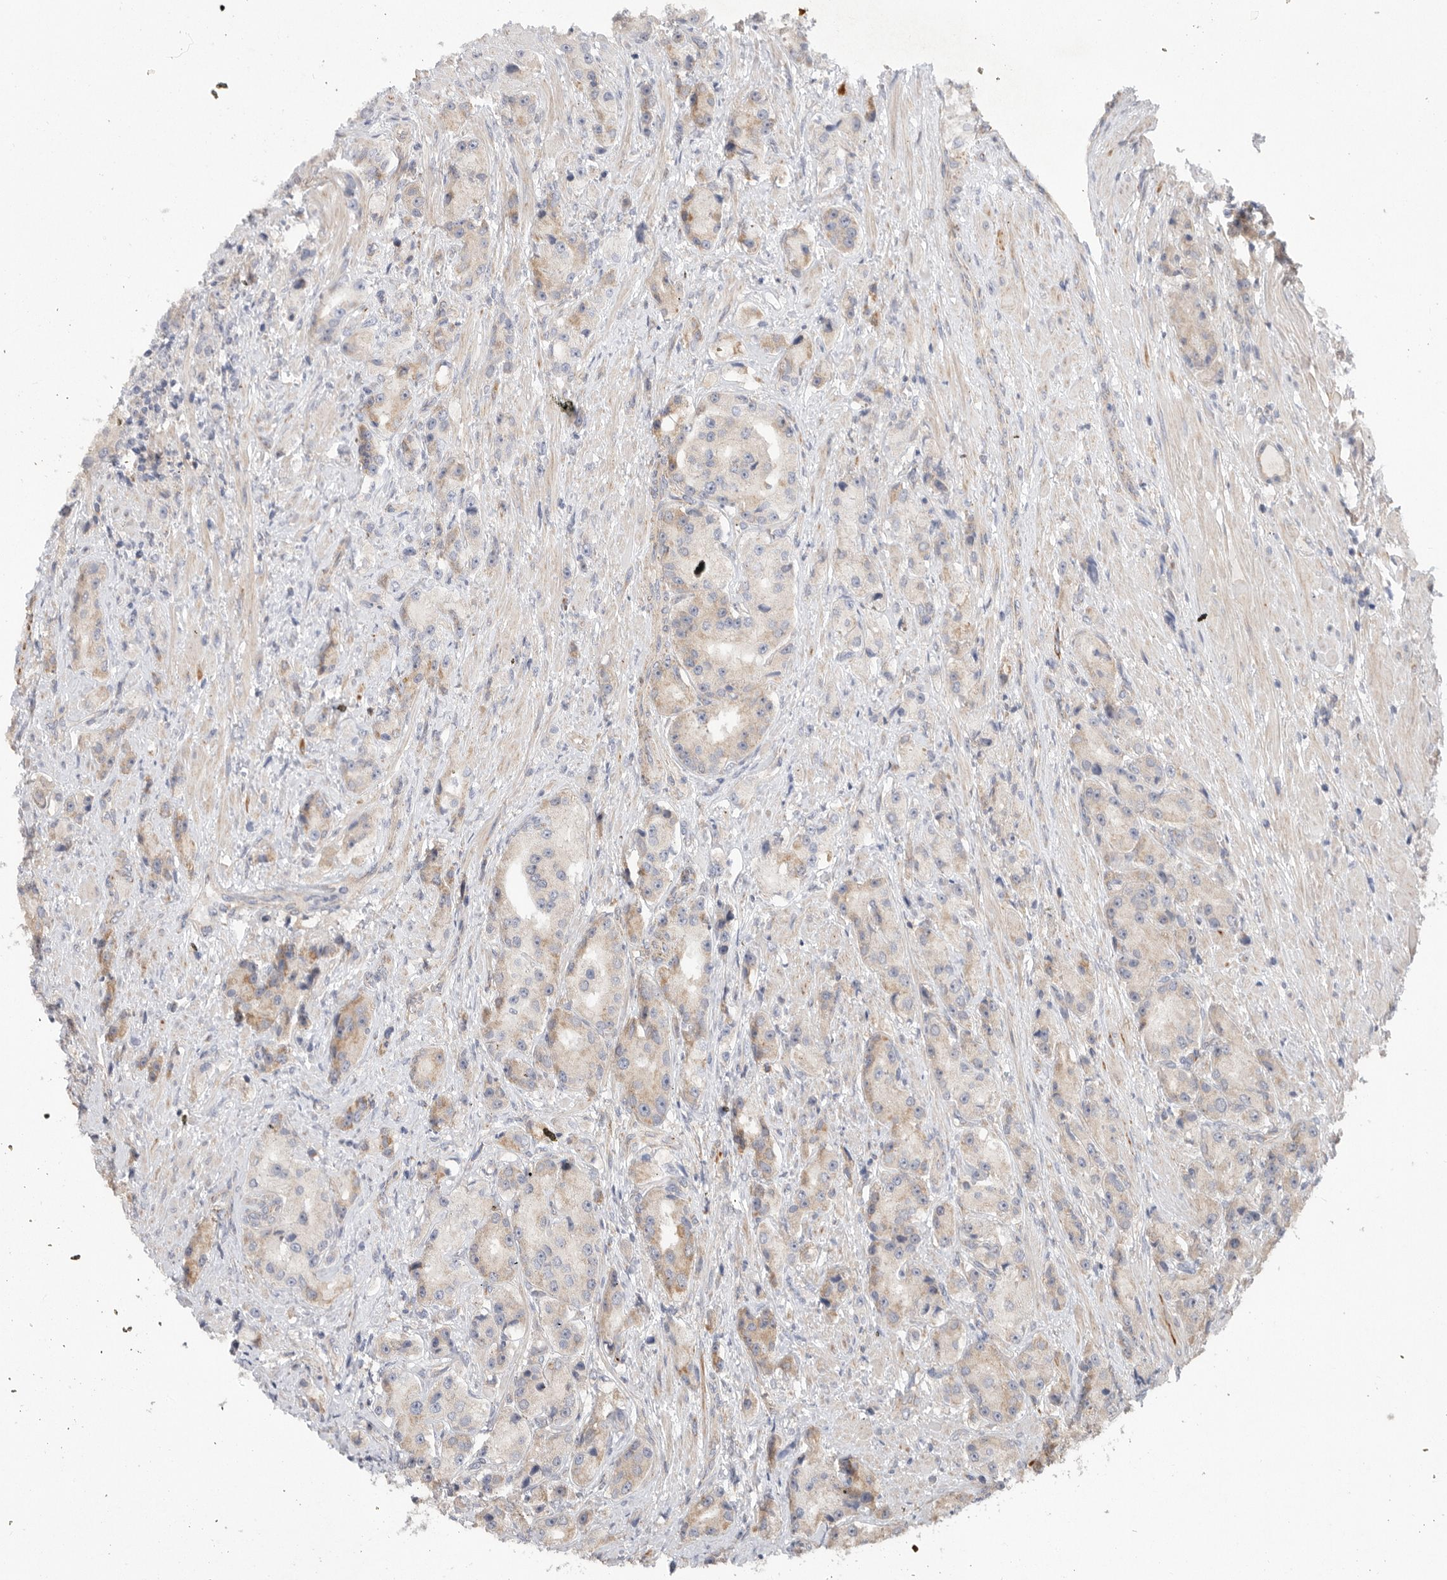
{"staining": {"intensity": "moderate", "quantity": "<25%", "location": "cytoplasmic/membranous"}, "tissue": "prostate cancer", "cell_type": "Tumor cells", "image_type": "cancer", "snomed": [{"axis": "morphology", "description": "Adenocarcinoma, High grade"}, {"axis": "topography", "description": "Prostate"}], "caption": "Moderate cytoplasmic/membranous protein expression is appreciated in about <25% of tumor cells in high-grade adenocarcinoma (prostate).", "gene": "MTFR1L", "patient": {"sex": "male", "age": 60}}